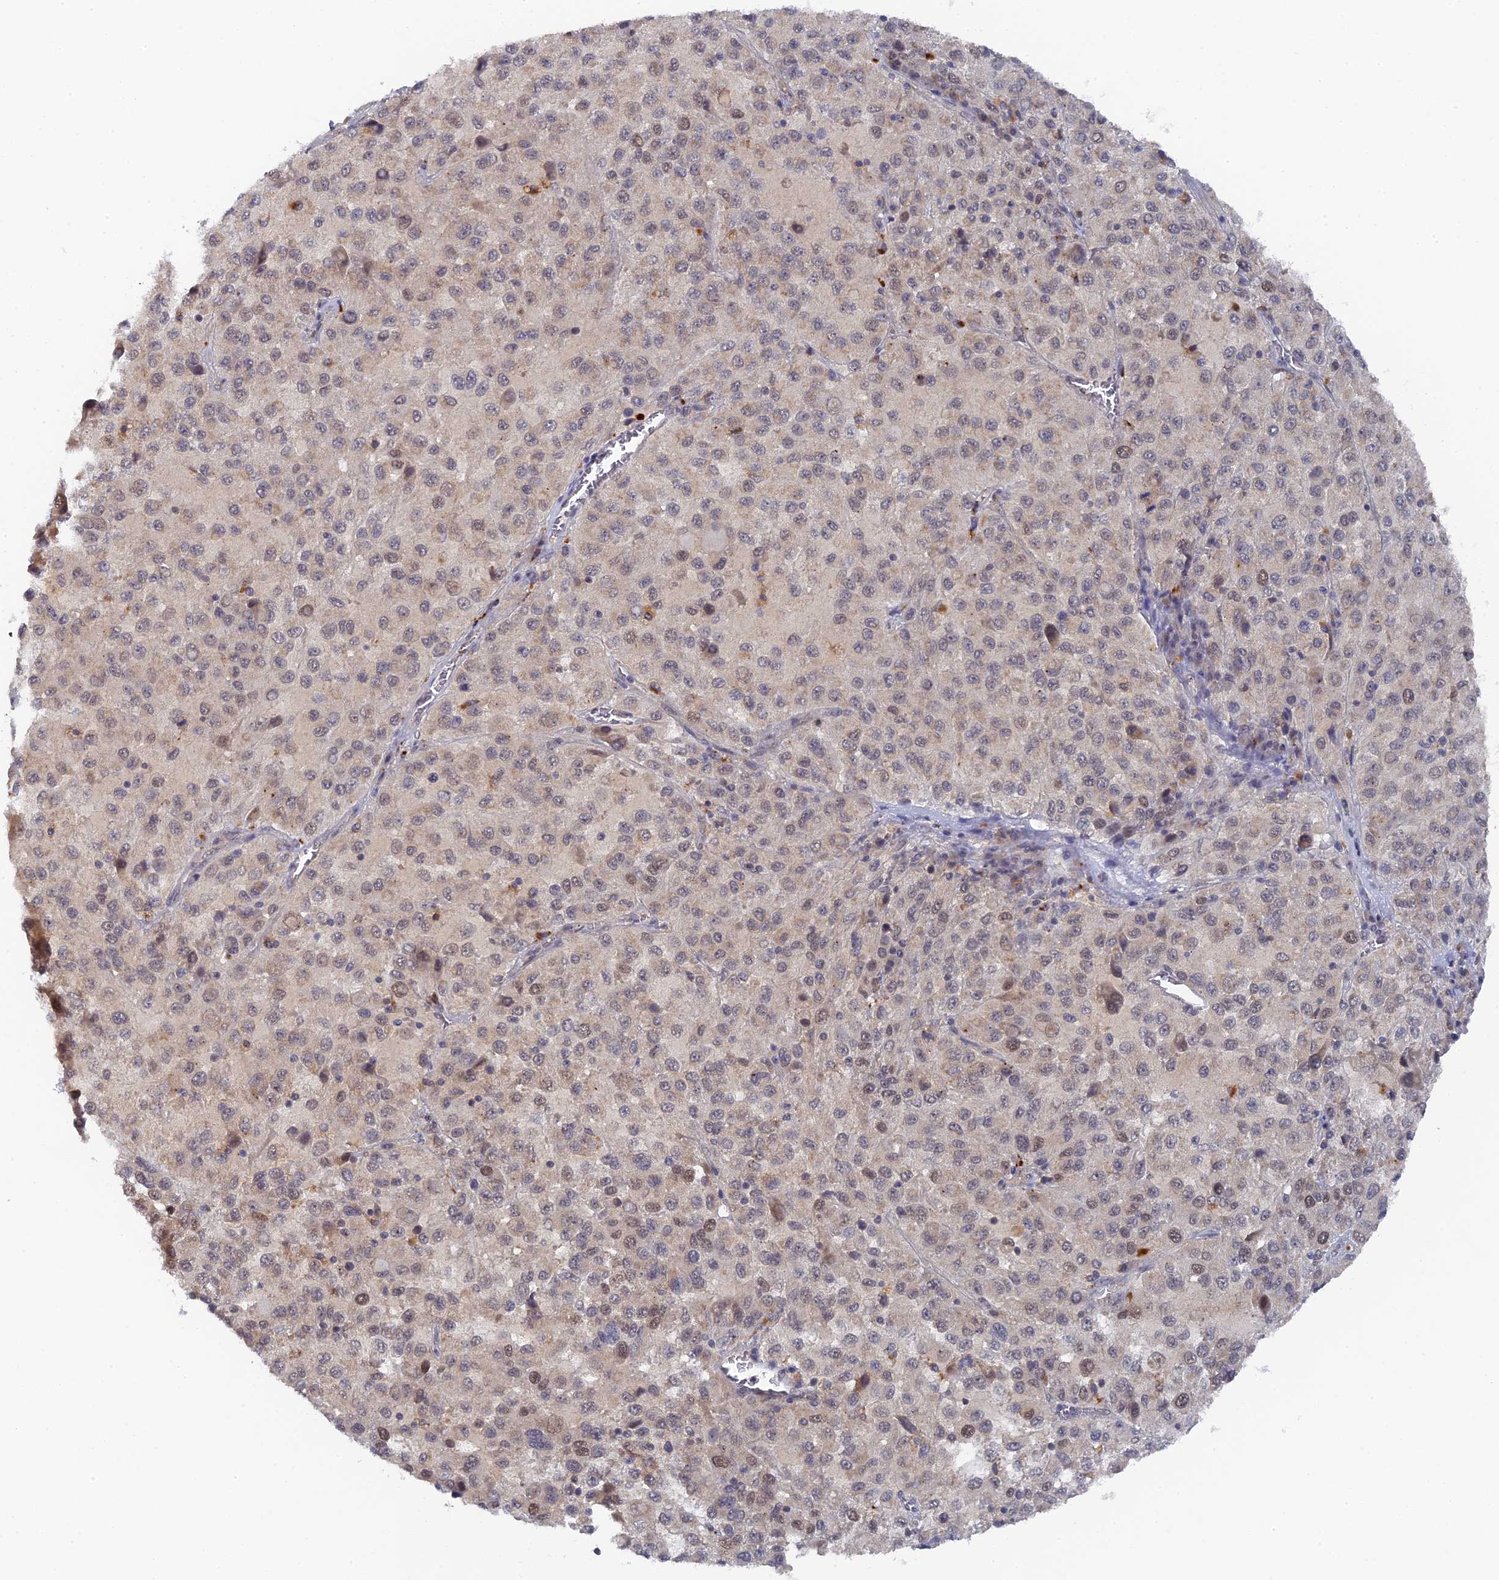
{"staining": {"intensity": "weak", "quantity": "<25%", "location": "nuclear"}, "tissue": "melanoma", "cell_type": "Tumor cells", "image_type": "cancer", "snomed": [{"axis": "morphology", "description": "Malignant melanoma, Metastatic site"}, {"axis": "topography", "description": "Lung"}], "caption": "Tumor cells are negative for protein expression in human malignant melanoma (metastatic site).", "gene": "MIGA2", "patient": {"sex": "male", "age": 64}}